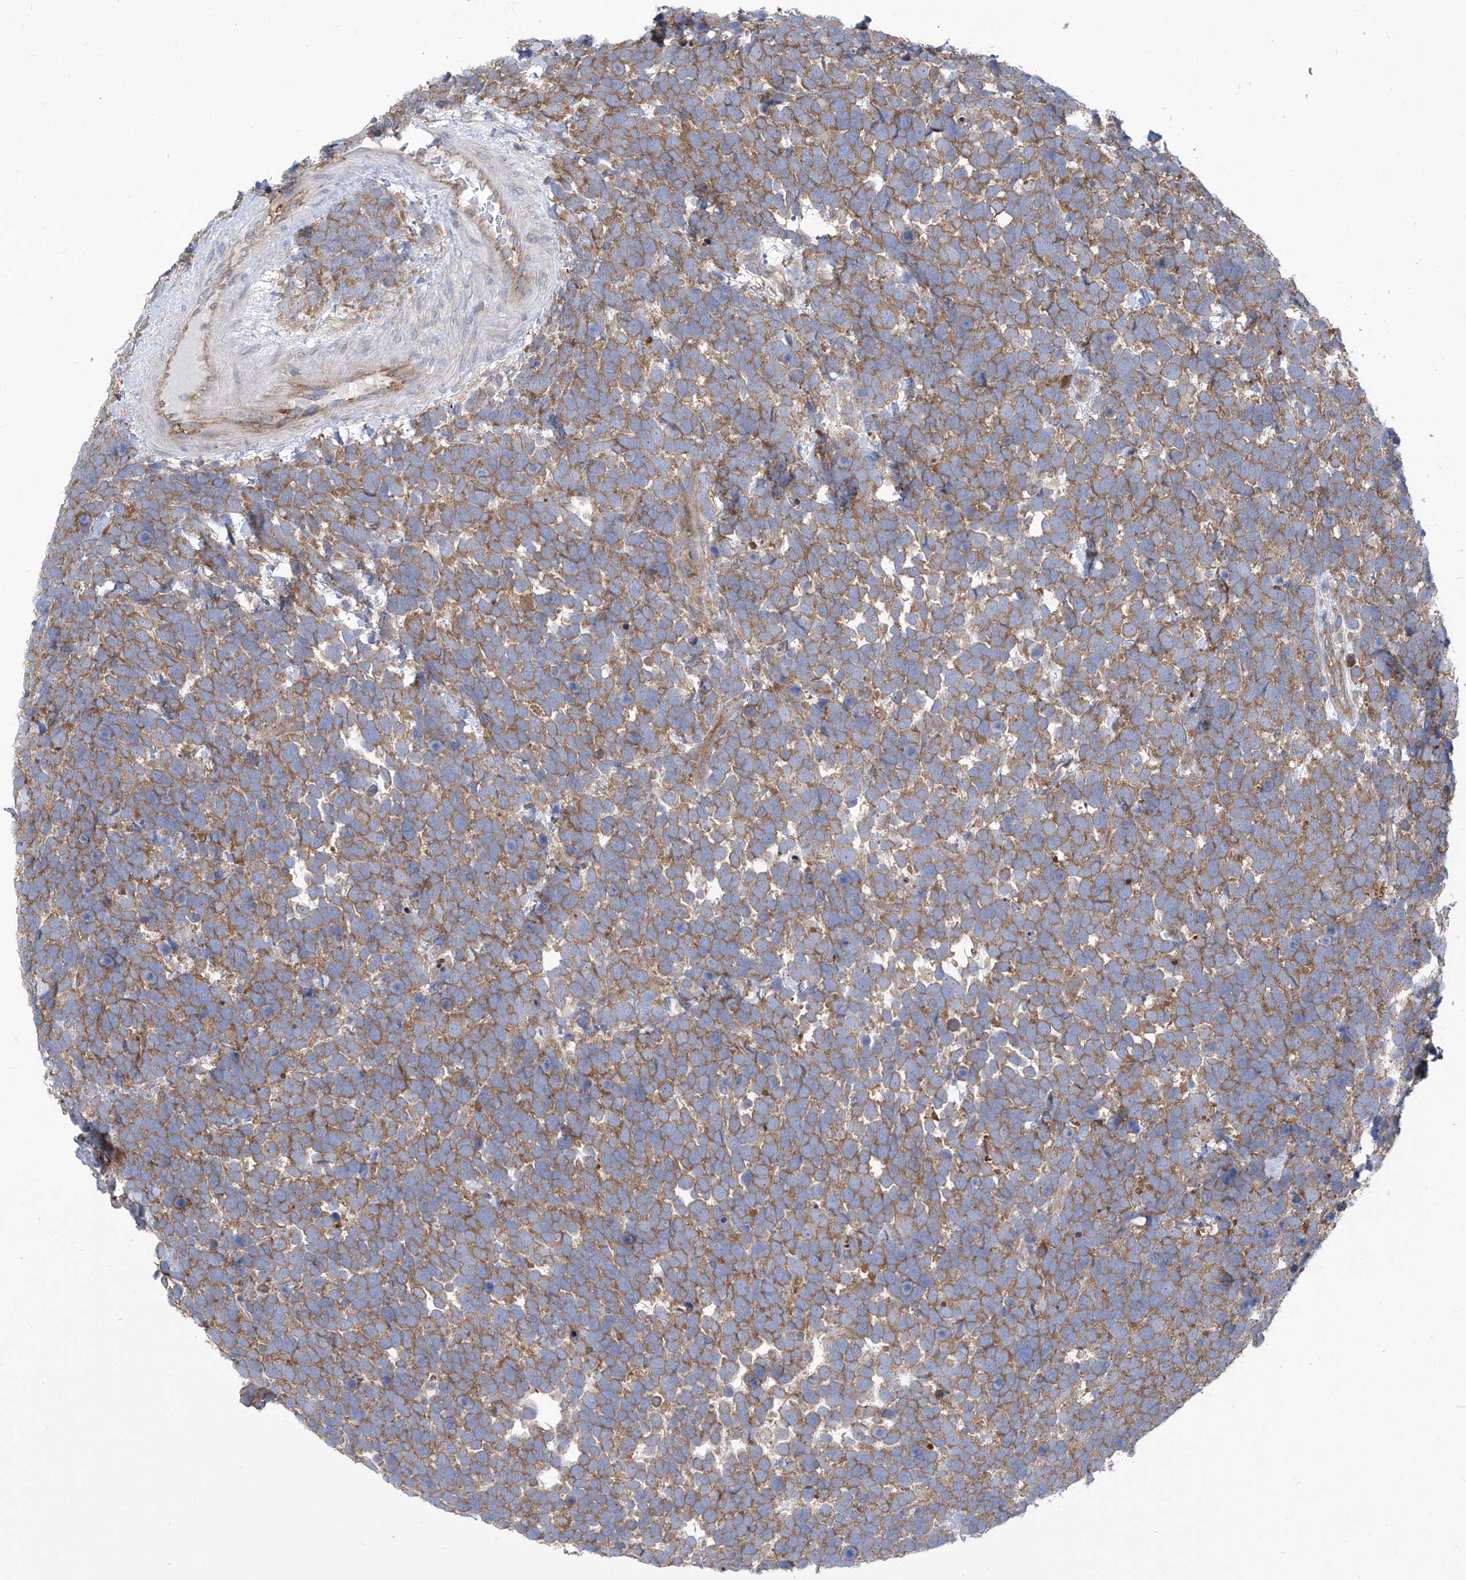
{"staining": {"intensity": "moderate", "quantity": ">75%", "location": "cytoplasmic/membranous"}, "tissue": "urothelial cancer", "cell_type": "Tumor cells", "image_type": "cancer", "snomed": [{"axis": "morphology", "description": "Urothelial carcinoma, High grade"}, {"axis": "topography", "description": "Urinary bladder"}], "caption": "IHC photomicrograph of neoplastic tissue: human high-grade urothelial carcinoma stained using immunohistochemistry (IHC) displays medium levels of moderate protein expression localized specifically in the cytoplasmic/membranous of tumor cells, appearing as a cytoplasmic/membranous brown color.", "gene": "EIF3M", "patient": {"sex": "female", "age": 82}}